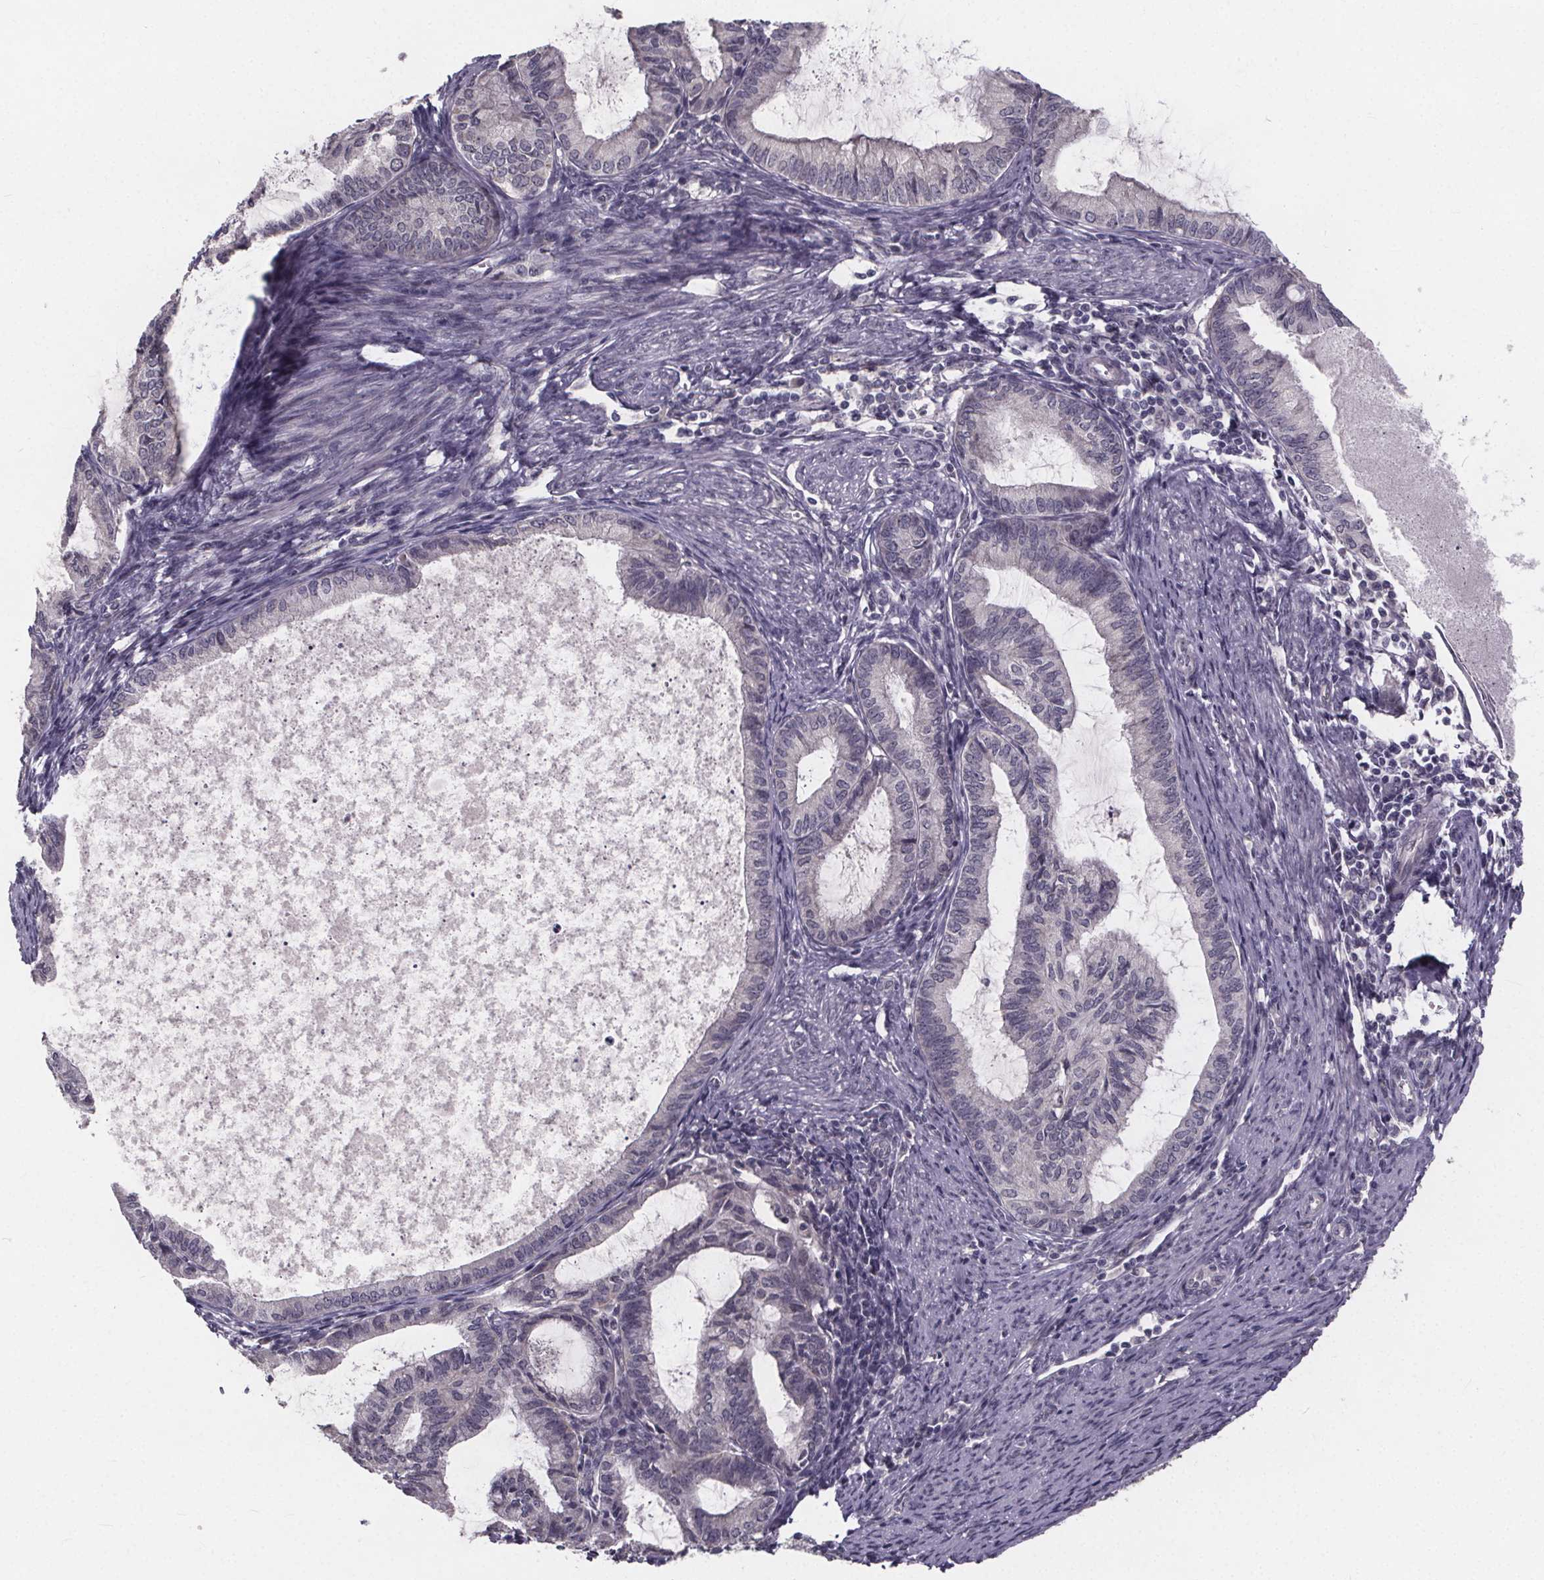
{"staining": {"intensity": "negative", "quantity": "none", "location": "none"}, "tissue": "endometrial cancer", "cell_type": "Tumor cells", "image_type": "cancer", "snomed": [{"axis": "morphology", "description": "Adenocarcinoma, NOS"}, {"axis": "topography", "description": "Endometrium"}], "caption": "IHC of human endometrial cancer (adenocarcinoma) displays no staining in tumor cells.", "gene": "FAM181B", "patient": {"sex": "female", "age": 86}}